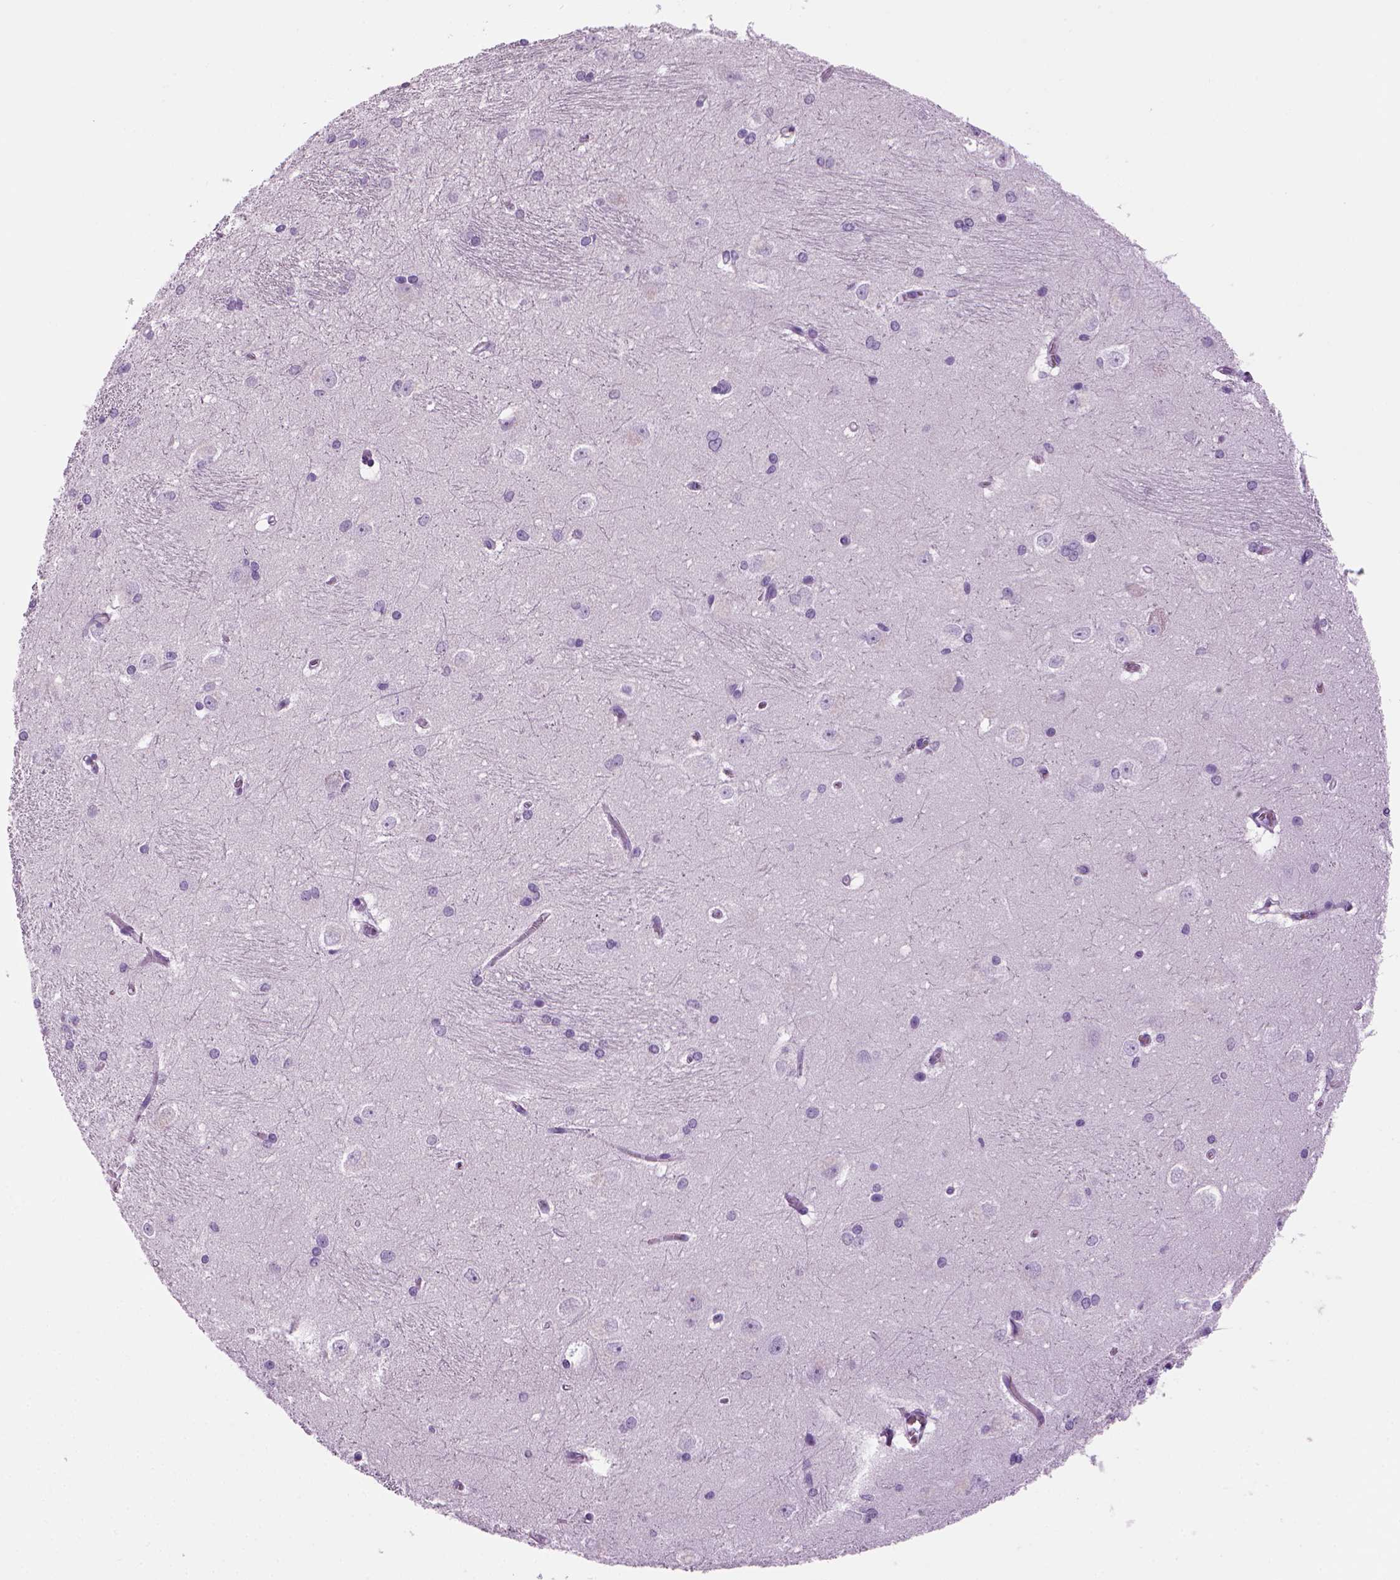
{"staining": {"intensity": "negative", "quantity": "none", "location": "none"}, "tissue": "hippocampus", "cell_type": "Glial cells", "image_type": "normal", "snomed": [{"axis": "morphology", "description": "Normal tissue, NOS"}, {"axis": "topography", "description": "Cerebral cortex"}, {"axis": "topography", "description": "Hippocampus"}], "caption": "The immunohistochemistry histopathology image has no significant staining in glial cells of hippocampus. (DAB (3,3'-diaminobenzidine) immunohistochemistry, high magnification).", "gene": "MZB1", "patient": {"sex": "female", "age": 19}}